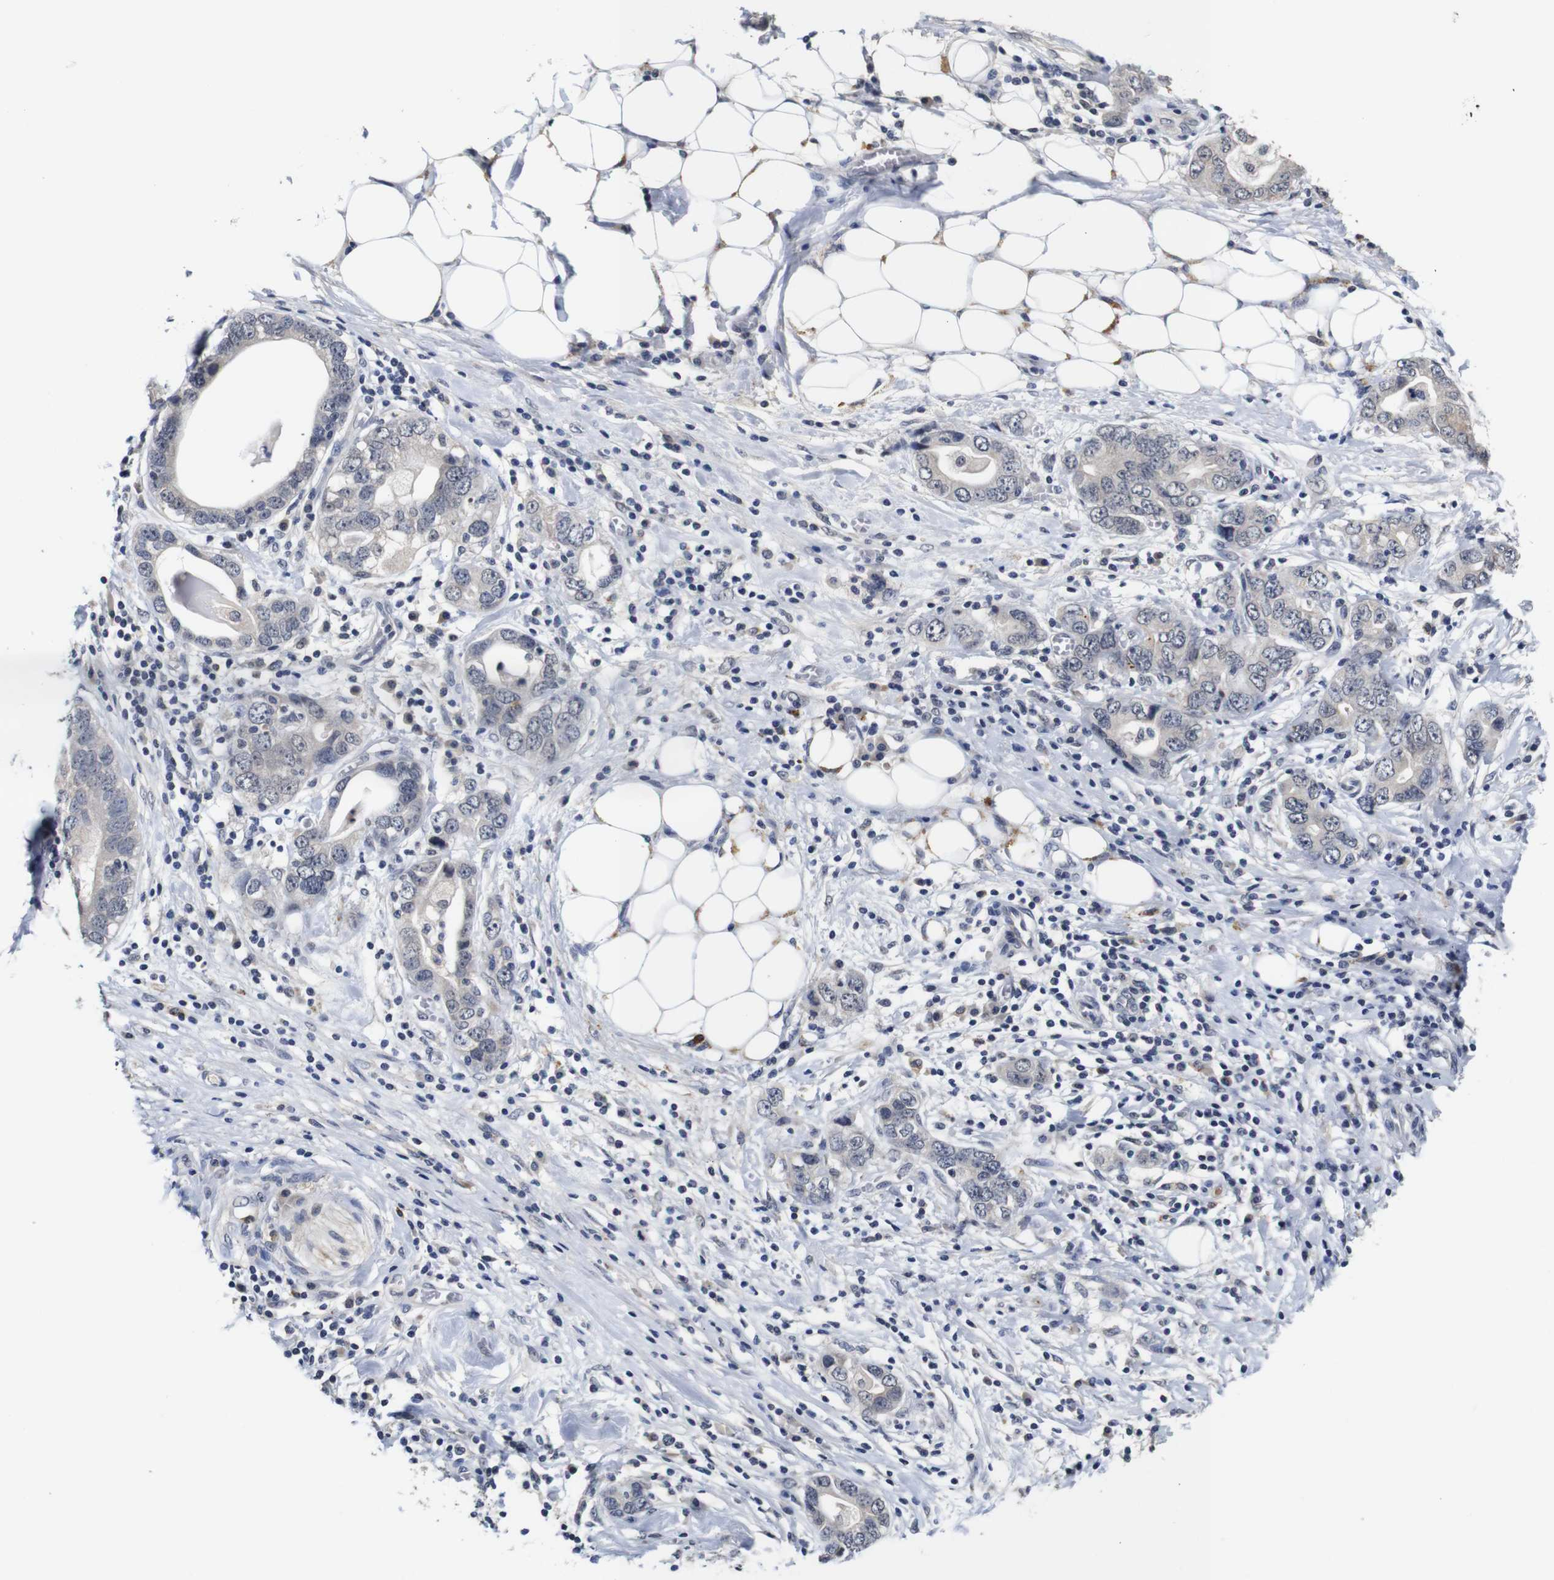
{"staining": {"intensity": "weak", "quantity": "<25%", "location": "cytoplasmic/membranous"}, "tissue": "stomach cancer", "cell_type": "Tumor cells", "image_type": "cancer", "snomed": [{"axis": "morphology", "description": "Adenocarcinoma, NOS"}, {"axis": "topography", "description": "Stomach, lower"}], "caption": "DAB immunohistochemical staining of human stomach cancer shows no significant expression in tumor cells.", "gene": "NTRK3", "patient": {"sex": "female", "age": 93}}